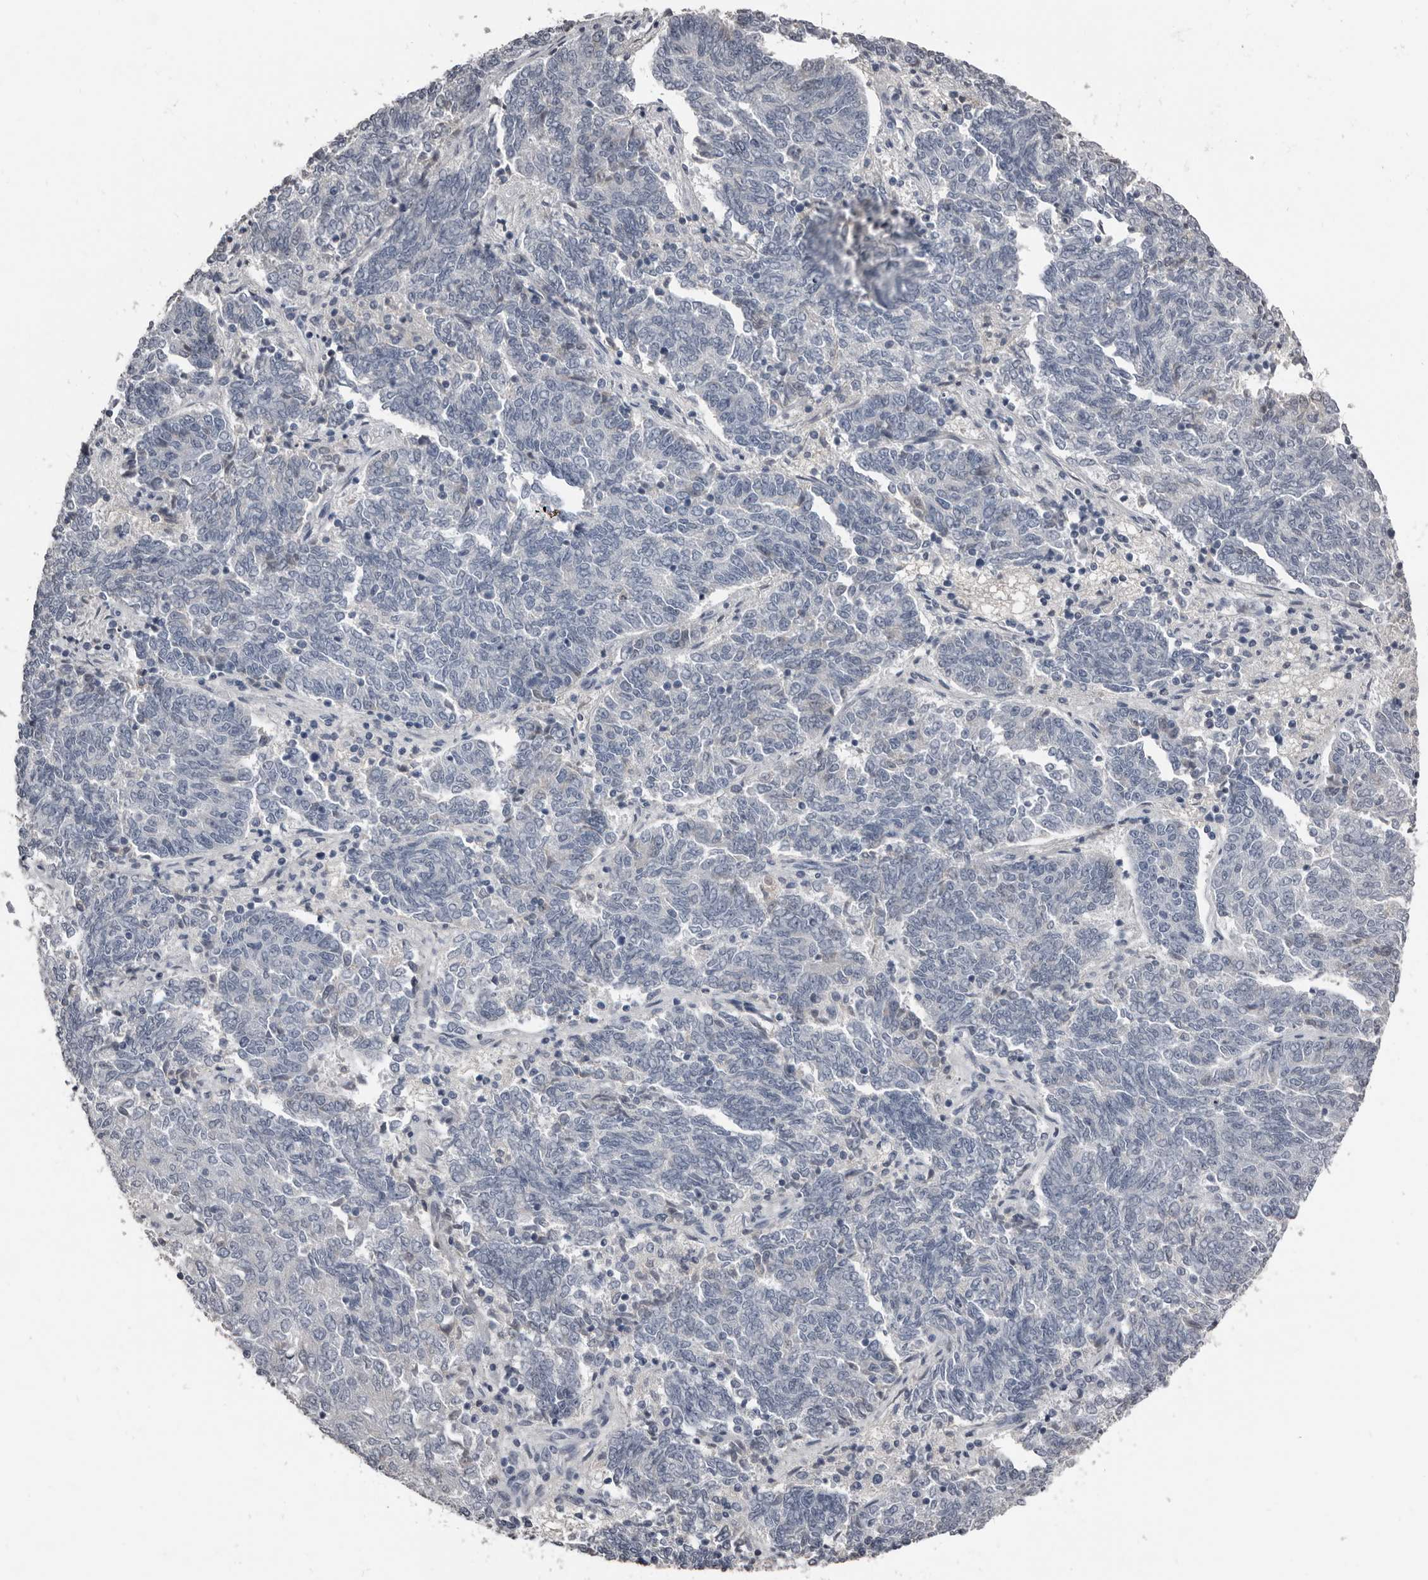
{"staining": {"intensity": "negative", "quantity": "none", "location": "none"}, "tissue": "endometrial cancer", "cell_type": "Tumor cells", "image_type": "cancer", "snomed": [{"axis": "morphology", "description": "Adenocarcinoma, NOS"}, {"axis": "topography", "description": "Endometrium"}], "caption": "The photomicrograph shows no staining of tumor cells in endometrial cancer (adenocarcinoma).", "gene": "GREB1", "patient": {"sex": "female", "age": 80}}